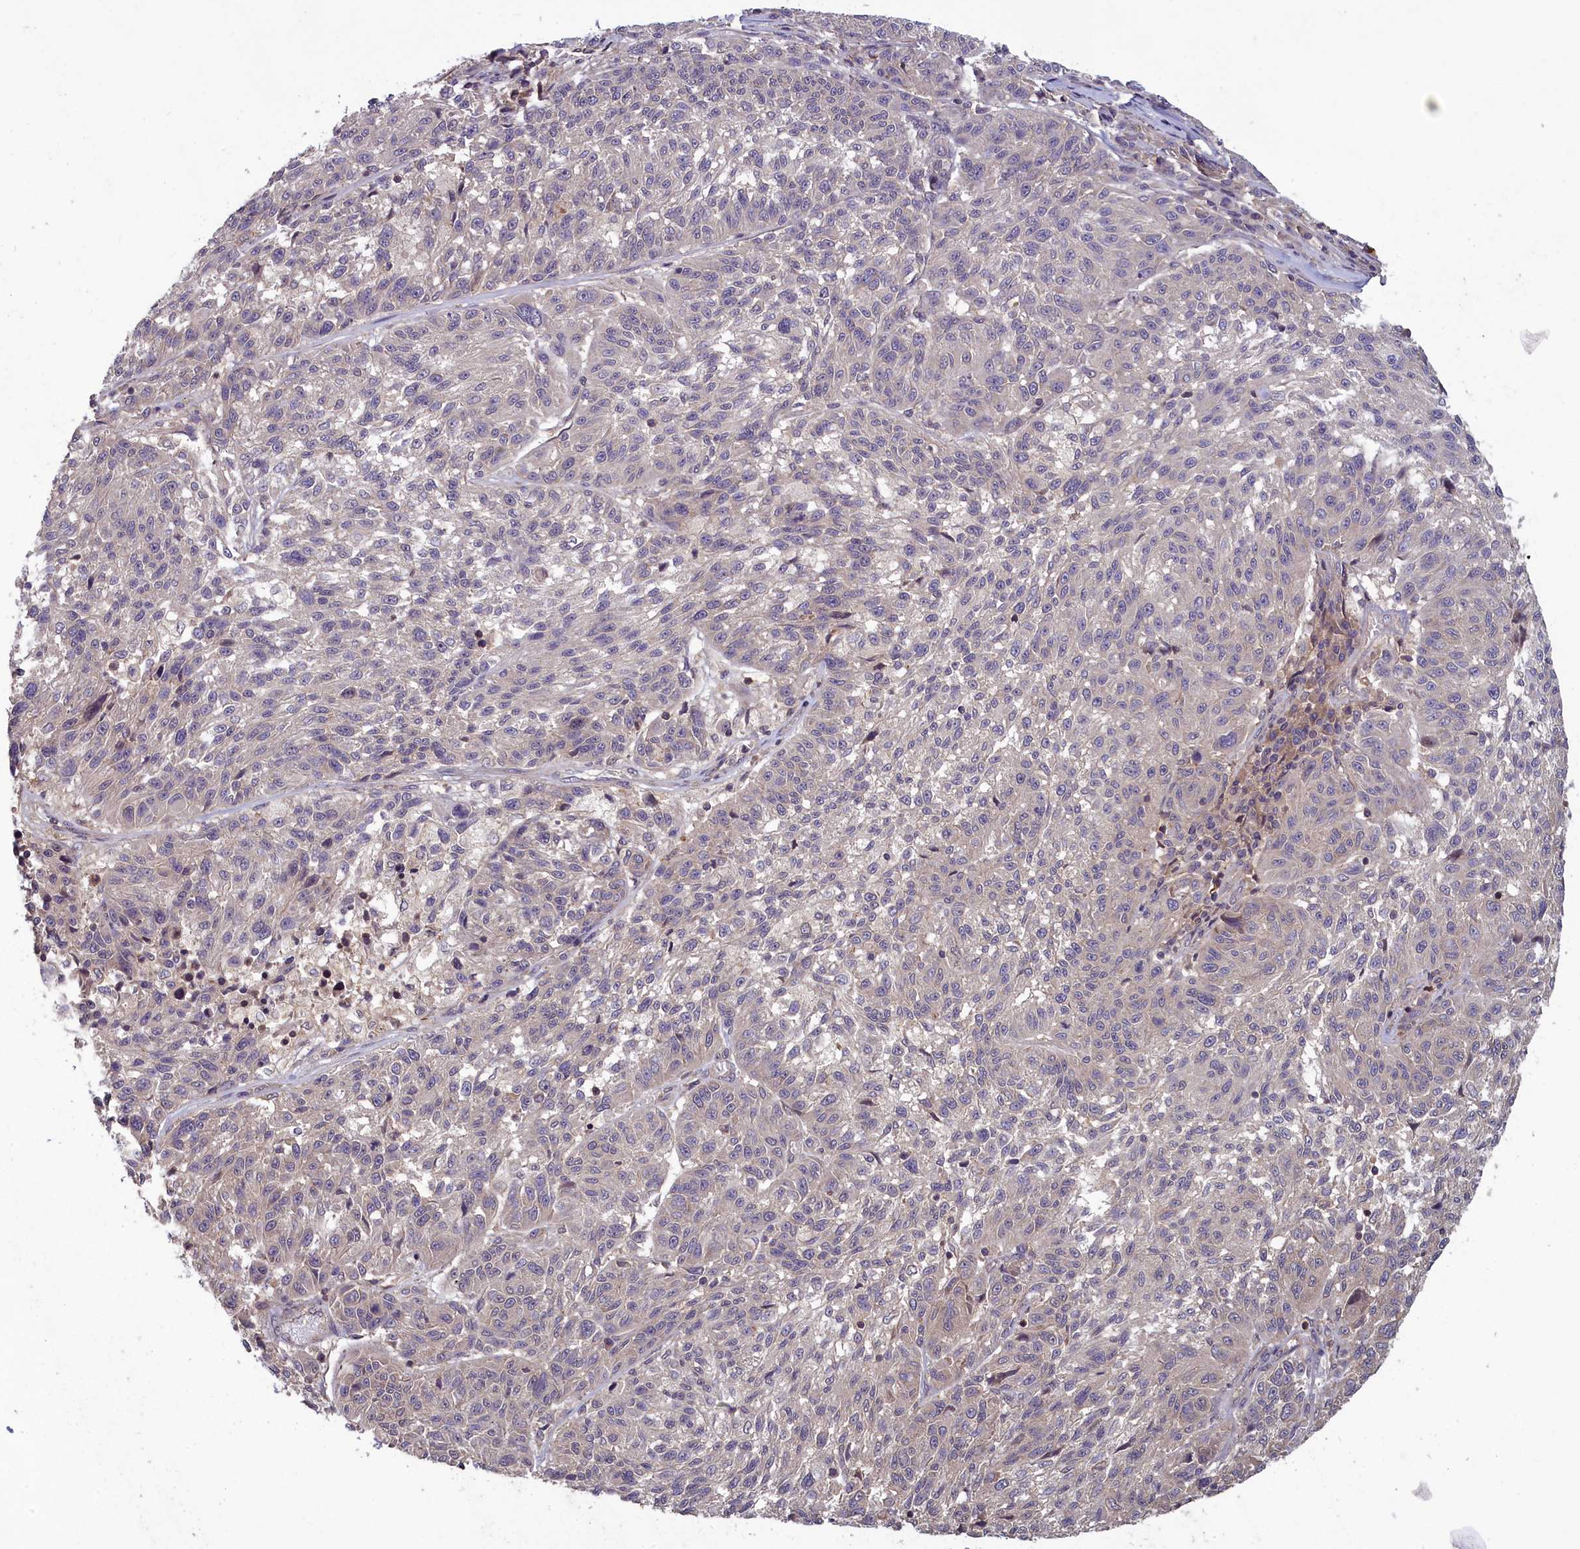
{"staining": {"intensity": "negative", "quantity": "none", "location": "none"}, "tissue": "melanoma", "cell_type": "Tumor cells", "image_type": "cancer", "snomed": [{"axis": "morphology", "description": "Malignant melanoma, NOS"}, {"axis": "topography", "description": "Skin"}], "caption": "Histopathology image shows no protein staining in tumor cells of malignant melanoma tissue.", "gene": "NUDT6", "patient": {"sex": "male", "age": 53}}